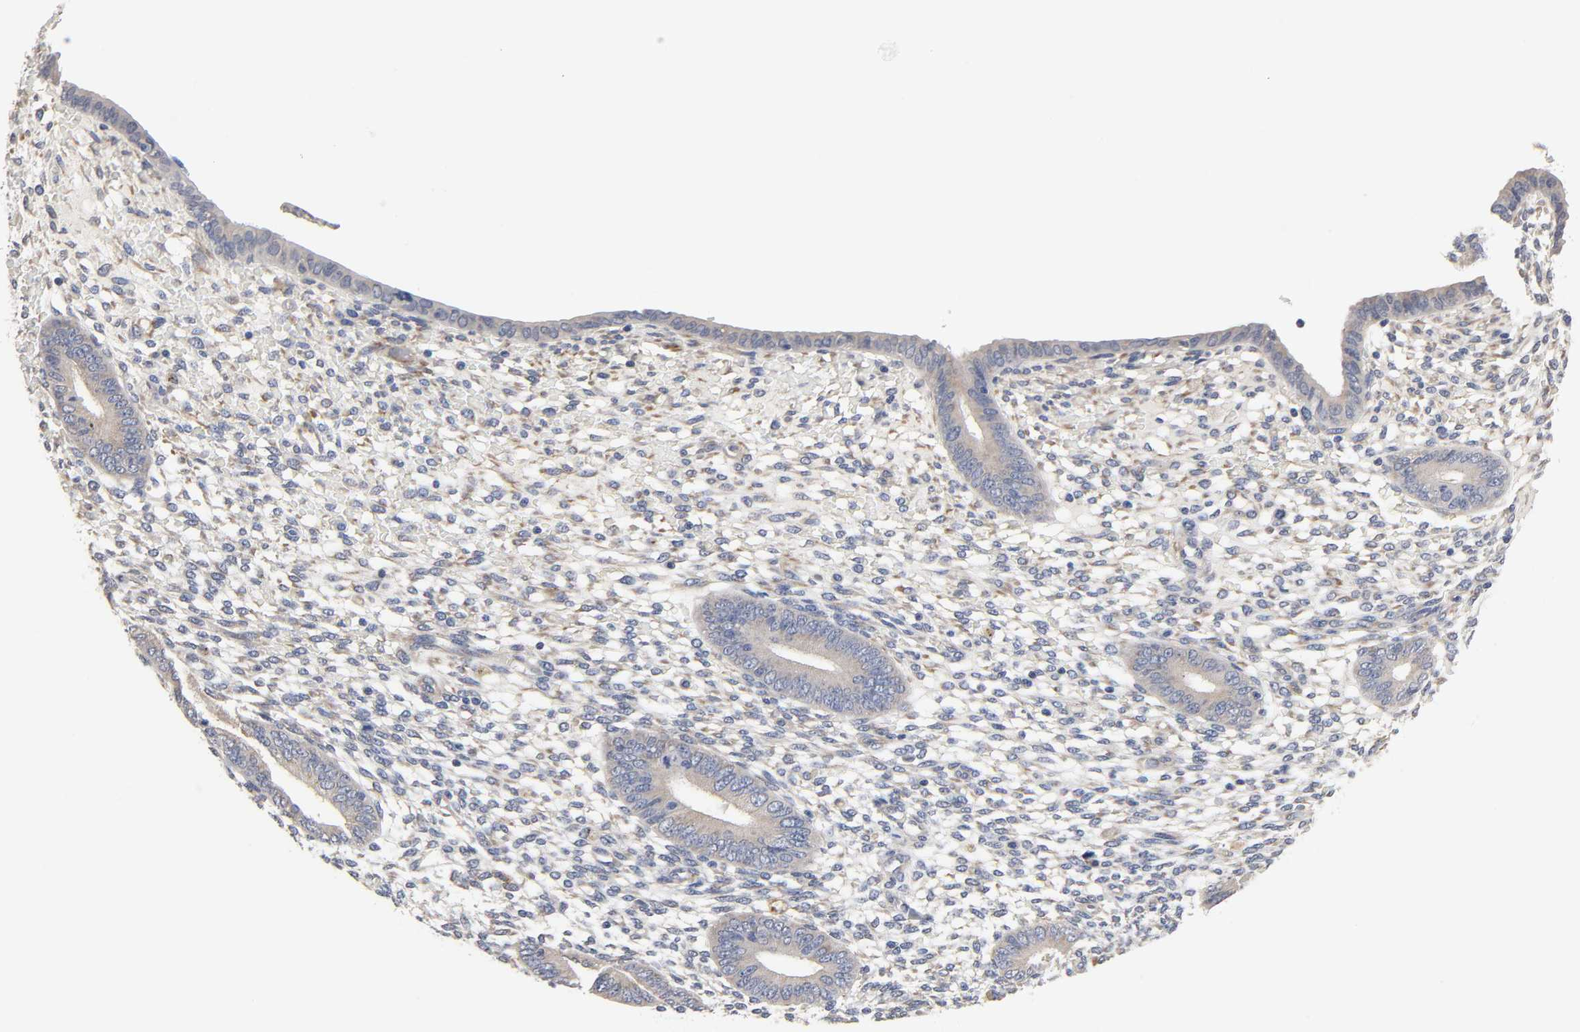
{"staining": {"intensity": "negative", "quantity": "none", "location": "none"}, "tissue": "endometrium", "cell_type": "Cells in endometrial stroma", "image_type": "normal", "snomed": [{"axis": "morphology", "description": "Normal tissue, NOS"}, {"axis": "topography", "description": "Endometrium"}], "caption": "DAB immunohistochemical staining of normal endometrium displays no significant positivity in cells in endometrial stroma. (DAB immunohistochemistry visualized using brightfield microscopy, high magnification).", "gene": "HDLBP", "patient": {"sex": "female", "age": 42}}